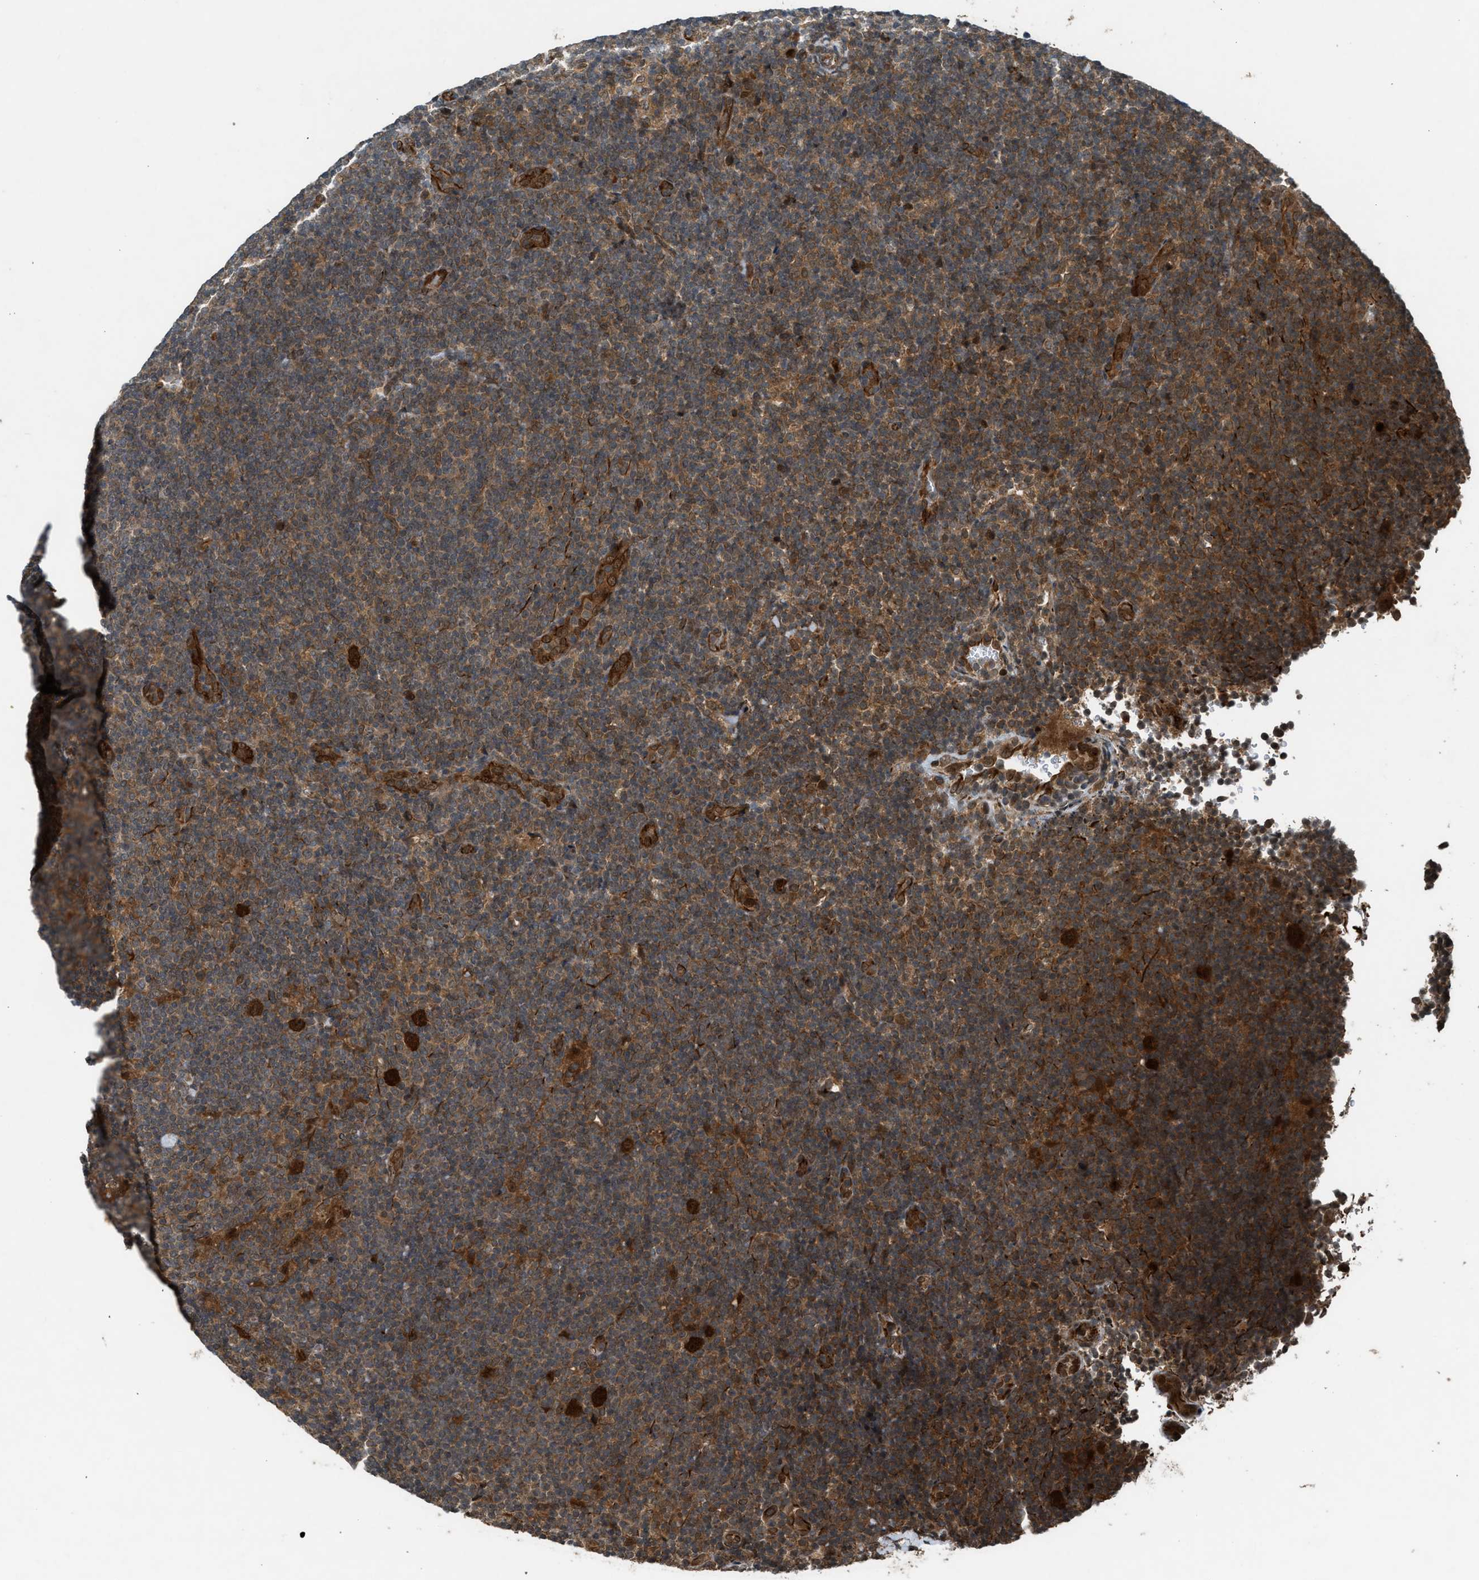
{"staining": {"intensity": "strong", "quantity": ">75%", "location": "cytoplasmic/membranous"}, "tissue": "lymphoma", "cell_type": "Tumor cells", "image_type": "cancer", "snomed": [{"axis": "morphology", "description": "Hodgkin's disease, NOS"}, {"axis": "topography", "description": "Lymph node"}], "caption": "Strong cytoplasmic/membranous protein staining is identified in about >75% of tumor cells in Hodgkin's disease.", "gene": "TXNL1", "patient": {"sex": "female", "age": 57}}